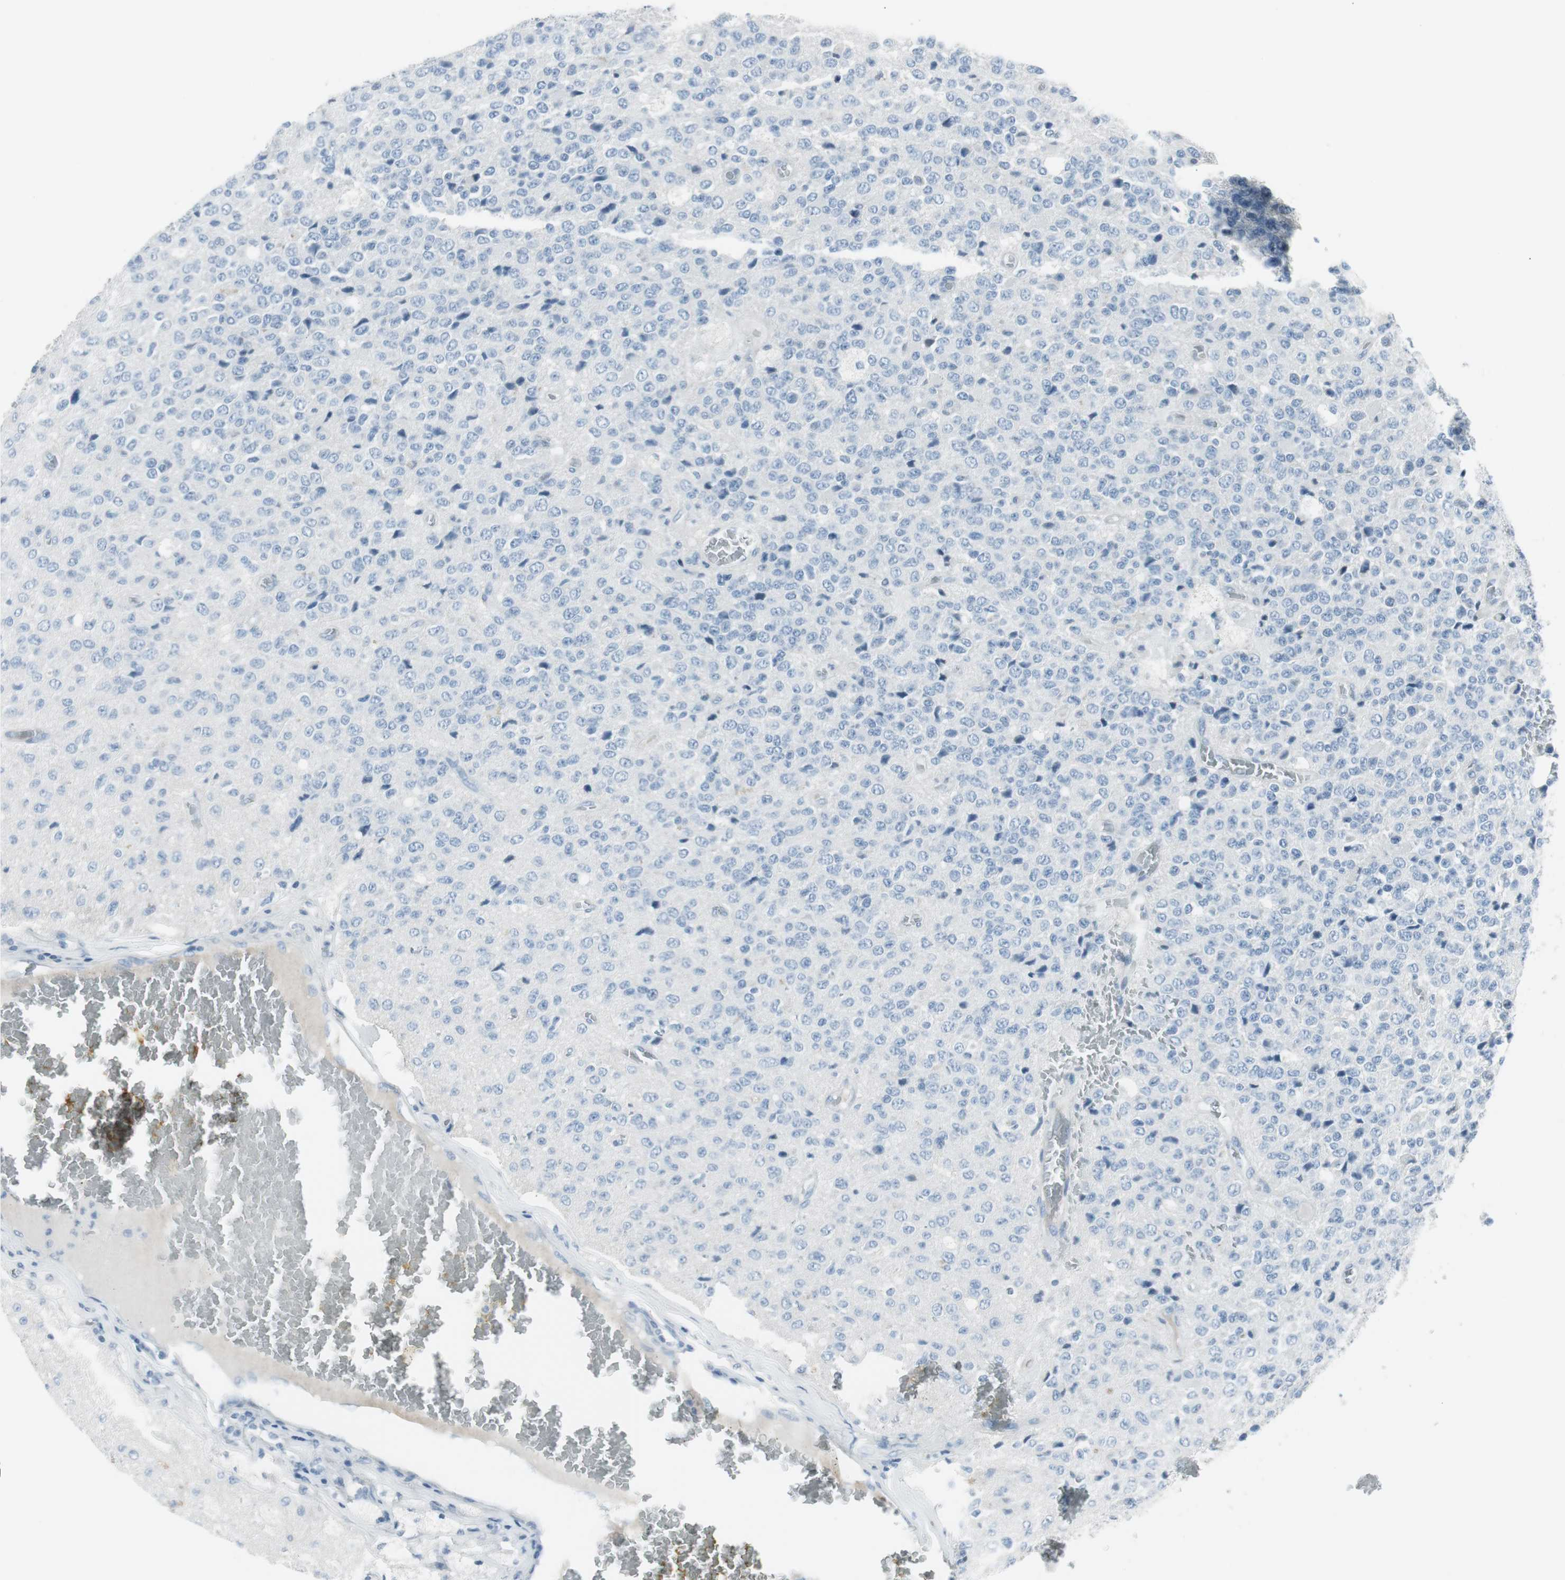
{"staining": {"intensity": "negative", "quantity": "none", "location": "none"}, "tissue": "glioma", "cell_type": "Tumor cells", "image_type": "cancer", "snomed": [{"axis": "morphology", "description": "Glioma, malignant, High grade"}, {"axis": "topography", "description": "pancreas cauda"}], "caption": "DAB (3,3'-diaminobenzidine) immunohistochemical staining of human glioma shows no significant expression in tumor cells.", "gene": "AGR2", "patient": {"sex": "male", "age": 60}}